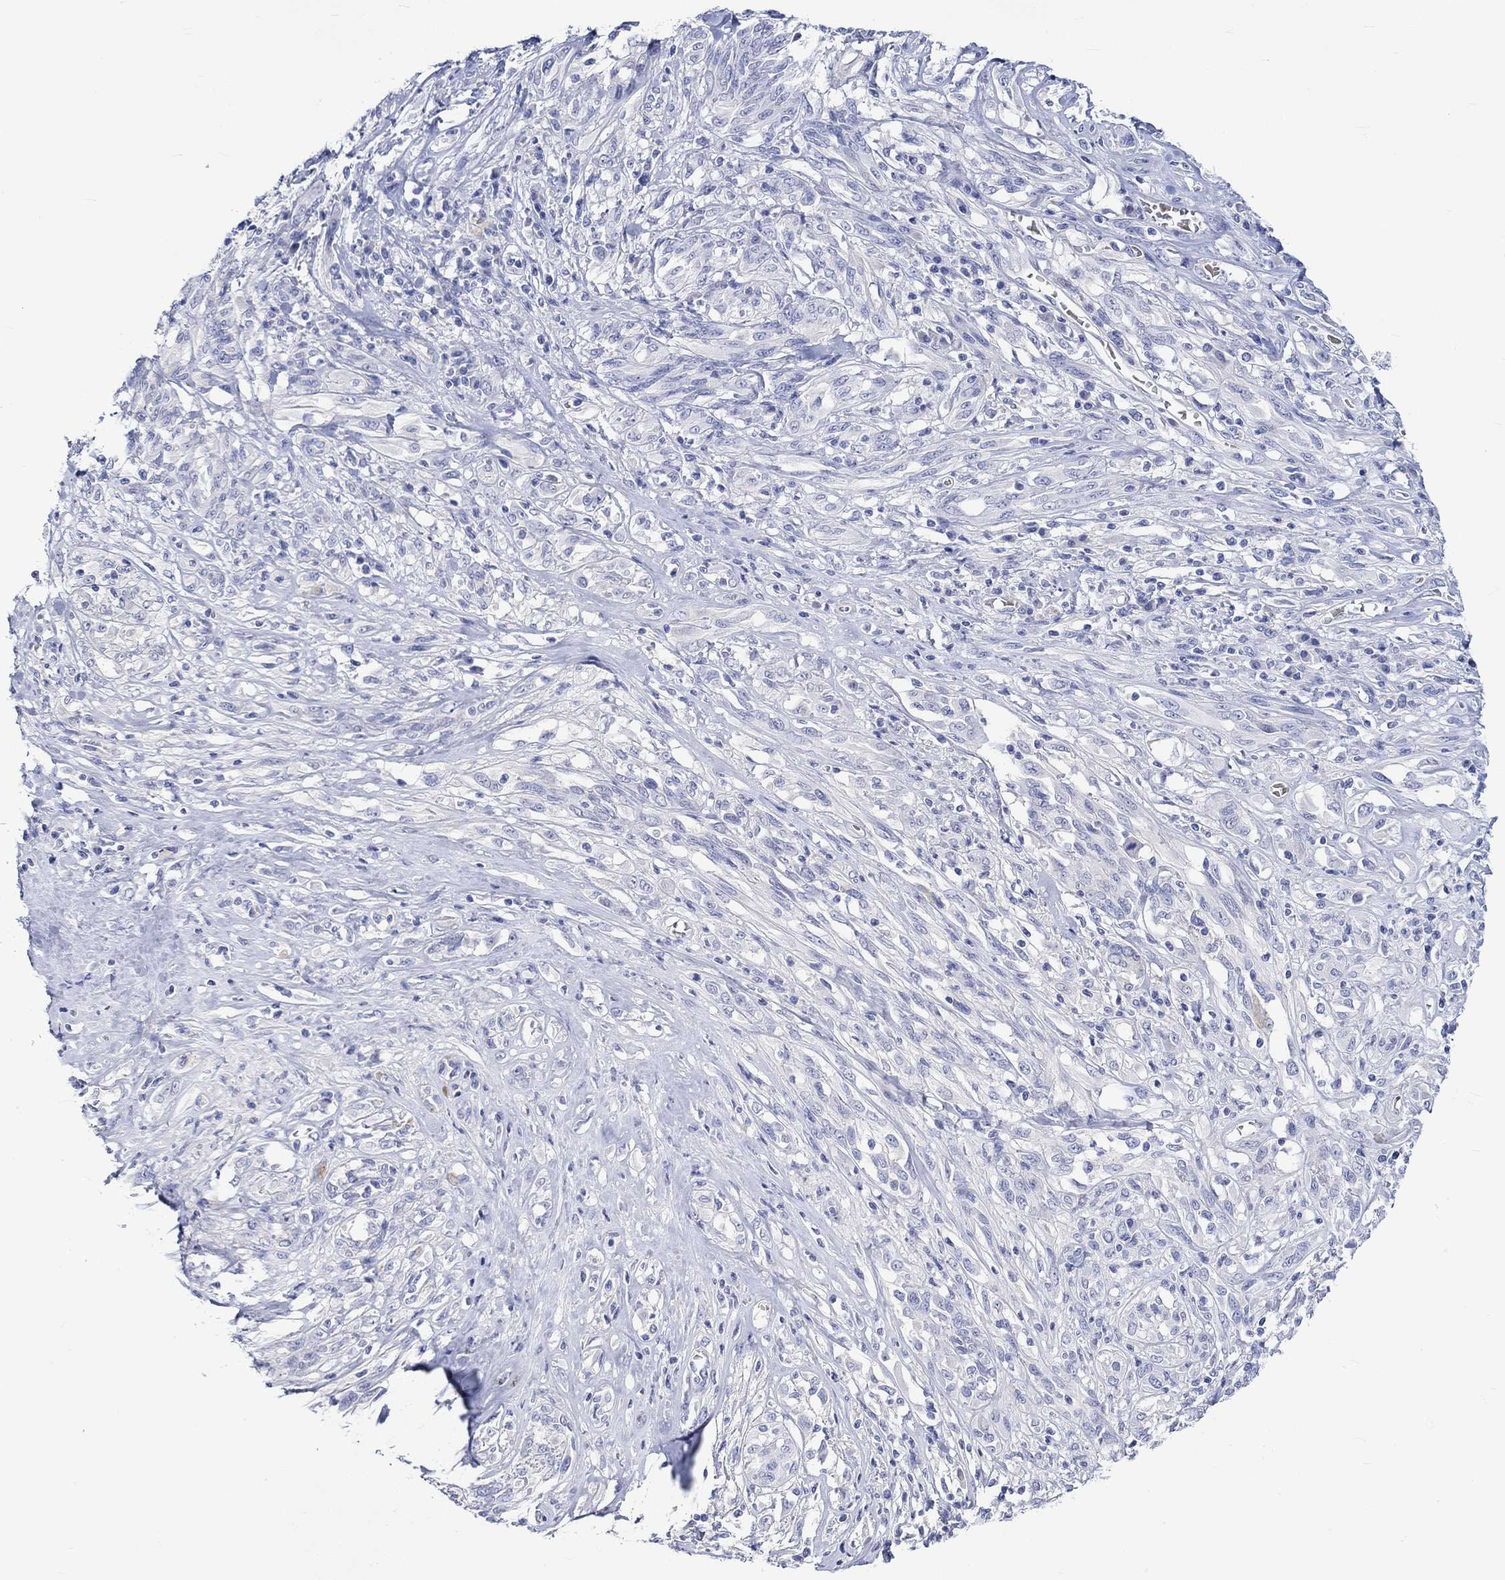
{"staining": {"intensity": "negative", "quantity": "none", "location": "none"}, "tissue": "melanoma", "cell_type": "Tumor cells", "image_type": "cancer", "snomed": [{"axis": "morphology", "description": "Malignant melanoma, NOS"}, {"axis": "topography", "description": "Skin"}], "caption": "High magnification brightfield microscopy of malignant melanoma stained with DAB (brown) and counterstained with hematoxylin (blue): tumor cells show no significant expression.", "gene": "NRIP3", "patient": {"sex": "female", "age": 91}}